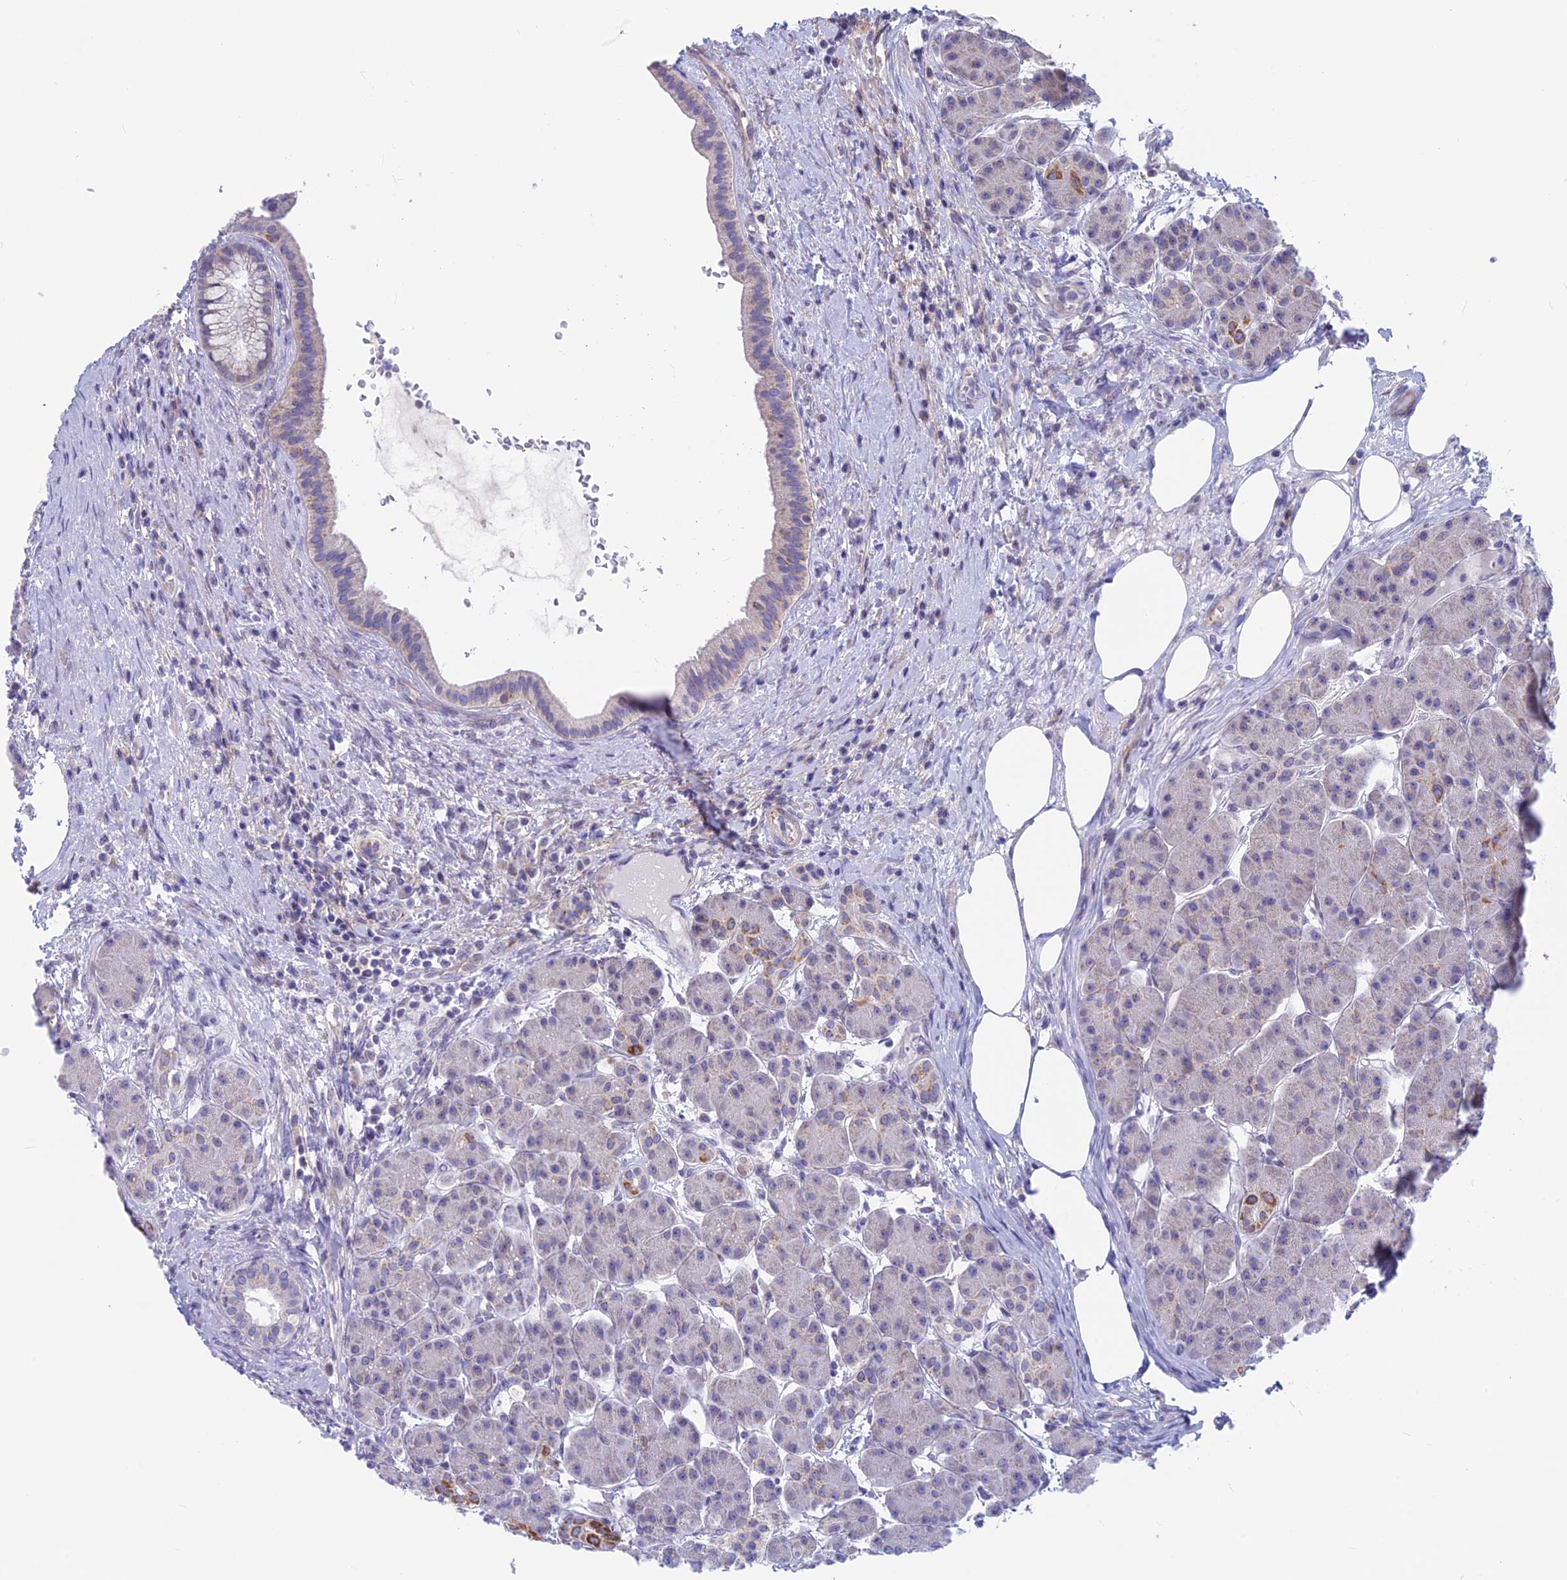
{"staining": {"intensity": "moderate", "quantity": "<25%", "location": "cytoplasmic/membranous"}, "tissue": "pancreas", "cell_type": "Exocrine glandular cells", "image_type": "normal", "snomed": [{"axis": "morphology", "description": "Normal tissue, NOS"}, {"axis": "topography", "description": "Pancreas"}], "caption": "Protein expression by immunohistochemistry exhibits moderate cytoplasmic/membranous expression in approximately <25% of exocrine glandular cells in unremarkable pancreas.", "gene": "PLAC9", "patient": {"sex": "male", "age": 63}}